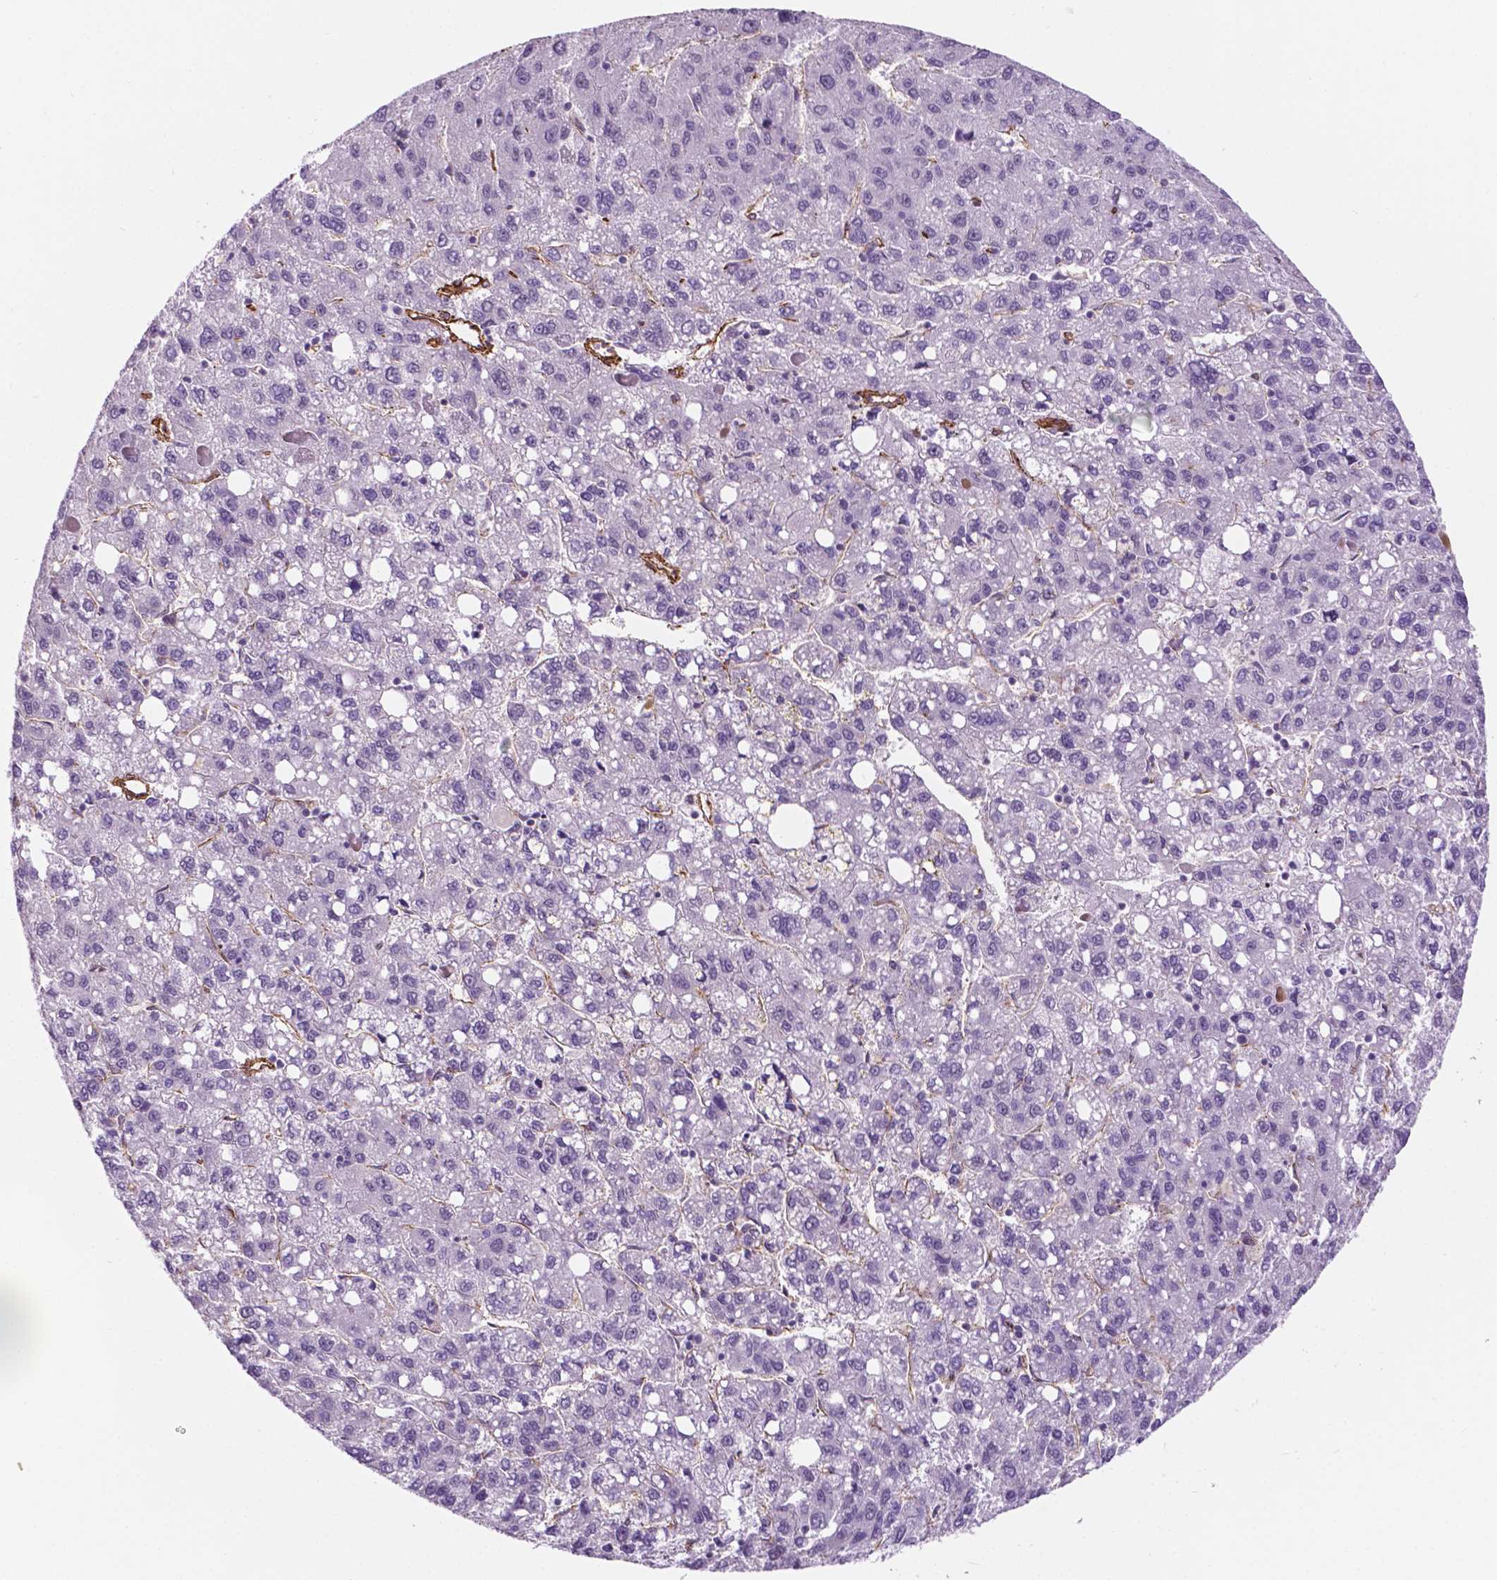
{"staining": {"intensity": "negative", "quantity": "none", "location": "none"}, "tissue": "liver cancer", "cell_type": "Tumor cells", "image_type": "cancer", "snomed": [{"axis": "morphology", "description": "Carcinoma, Hepatocellular, NOS"}, {"axis": "topography", "description": "Liver"}], "caption": "The image displays no staining of tumor cells in liver cancer (hepatocellular carcinoma). Brightfield microscopy of immunohistochemistry (IHC) stained with DAB (brown) and hematoxylin (blue), captured at high magnification.", "gene": "EGFL8", "patient": {"sex": "female", "age": 82}}